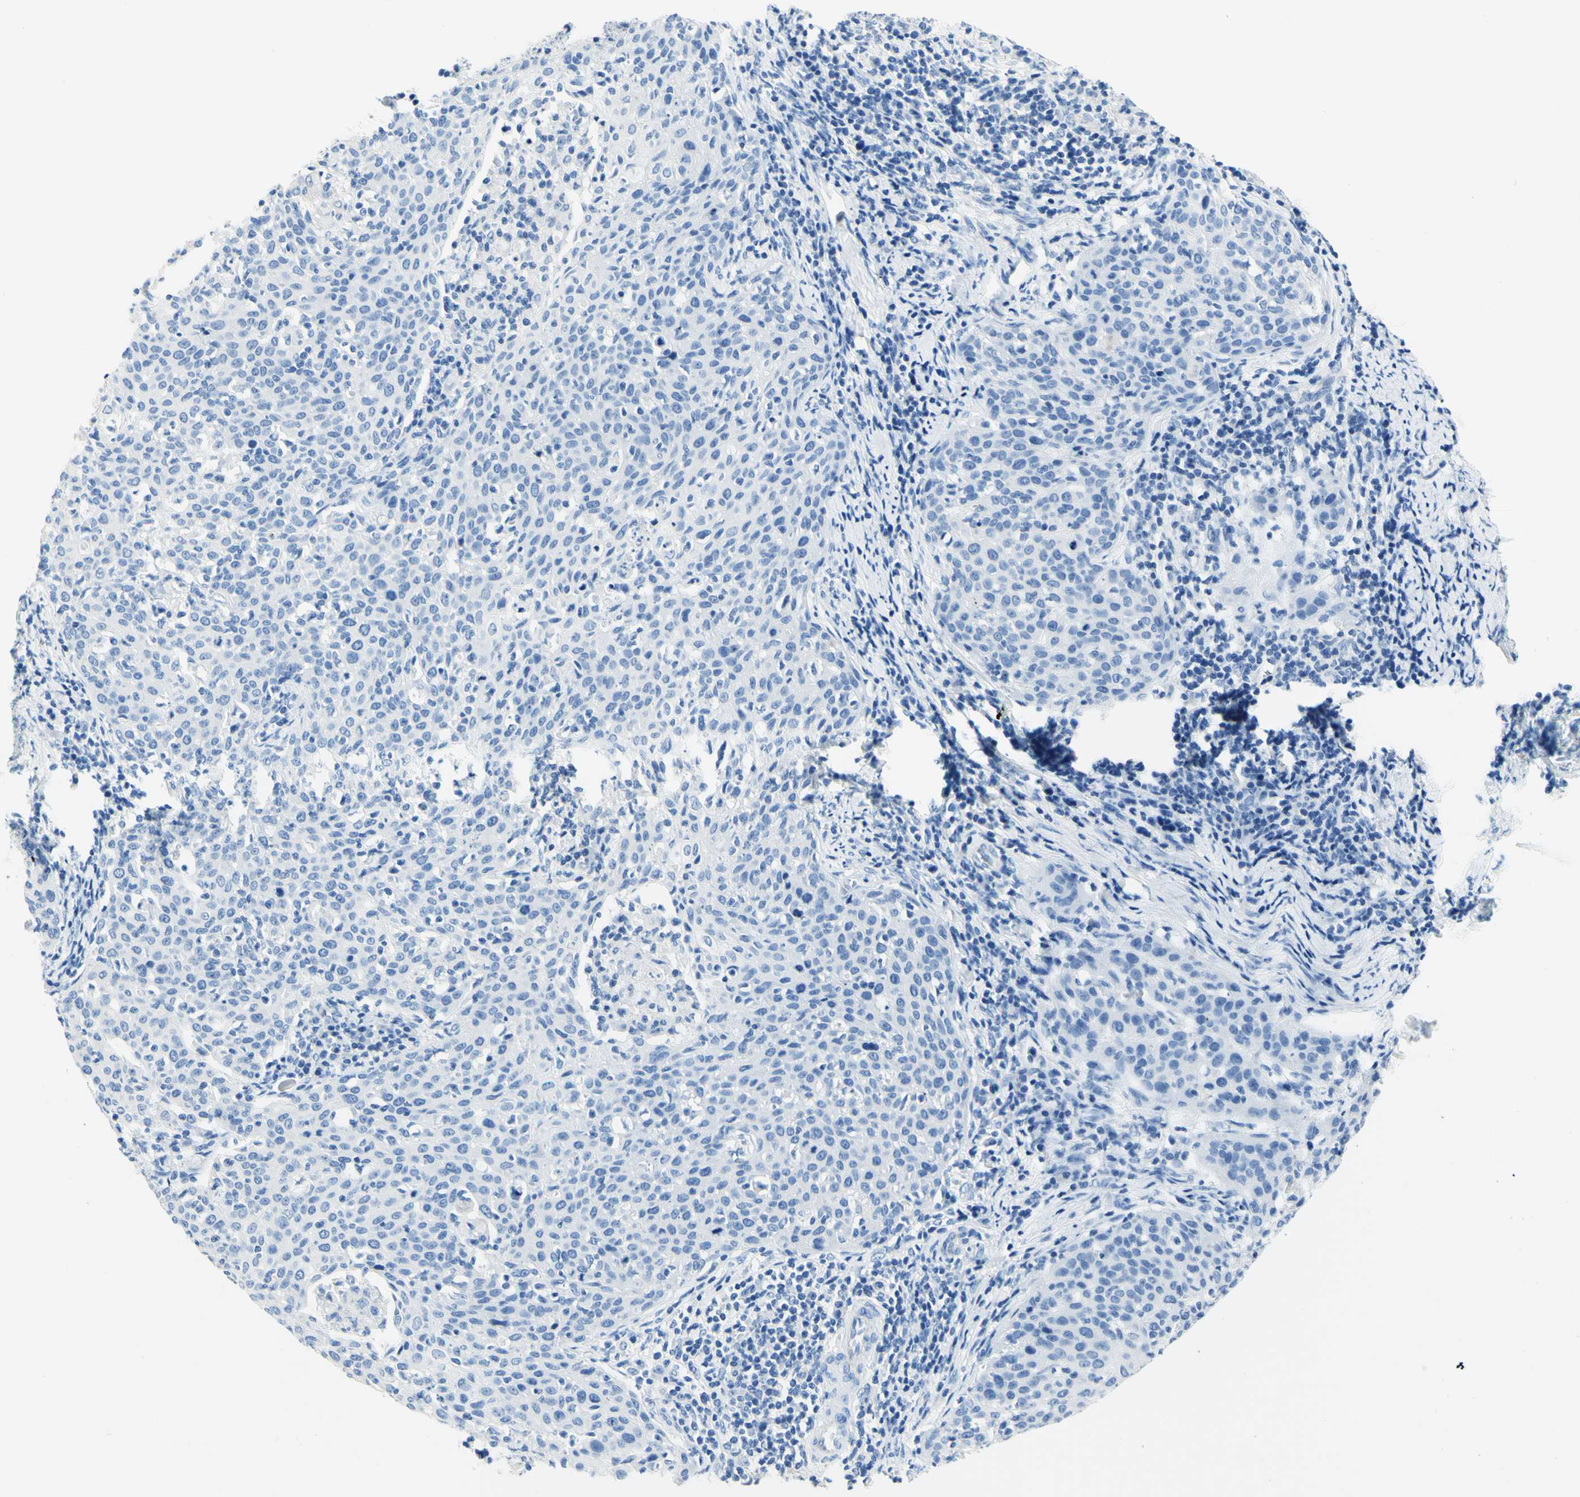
{"staining": {"intensity": "negative", "quantity": "none", "location": "none"}, "tissue": "cervical cancer", "cell_type": "Tumor cells", "image_type": "cancer", "snomed": [{"axis": "morphology", "description": "Squamous cell carcinoma, NOS"}, {"axis": "topography", "description": "Cervix"}], "caption": "Cervical cancer stained for a protein using immunohistochemistry (IHC) demonstrates no positivity tumor cells.", "gene": "HPCA", "patient": {"sex": "female", "age": 38}}